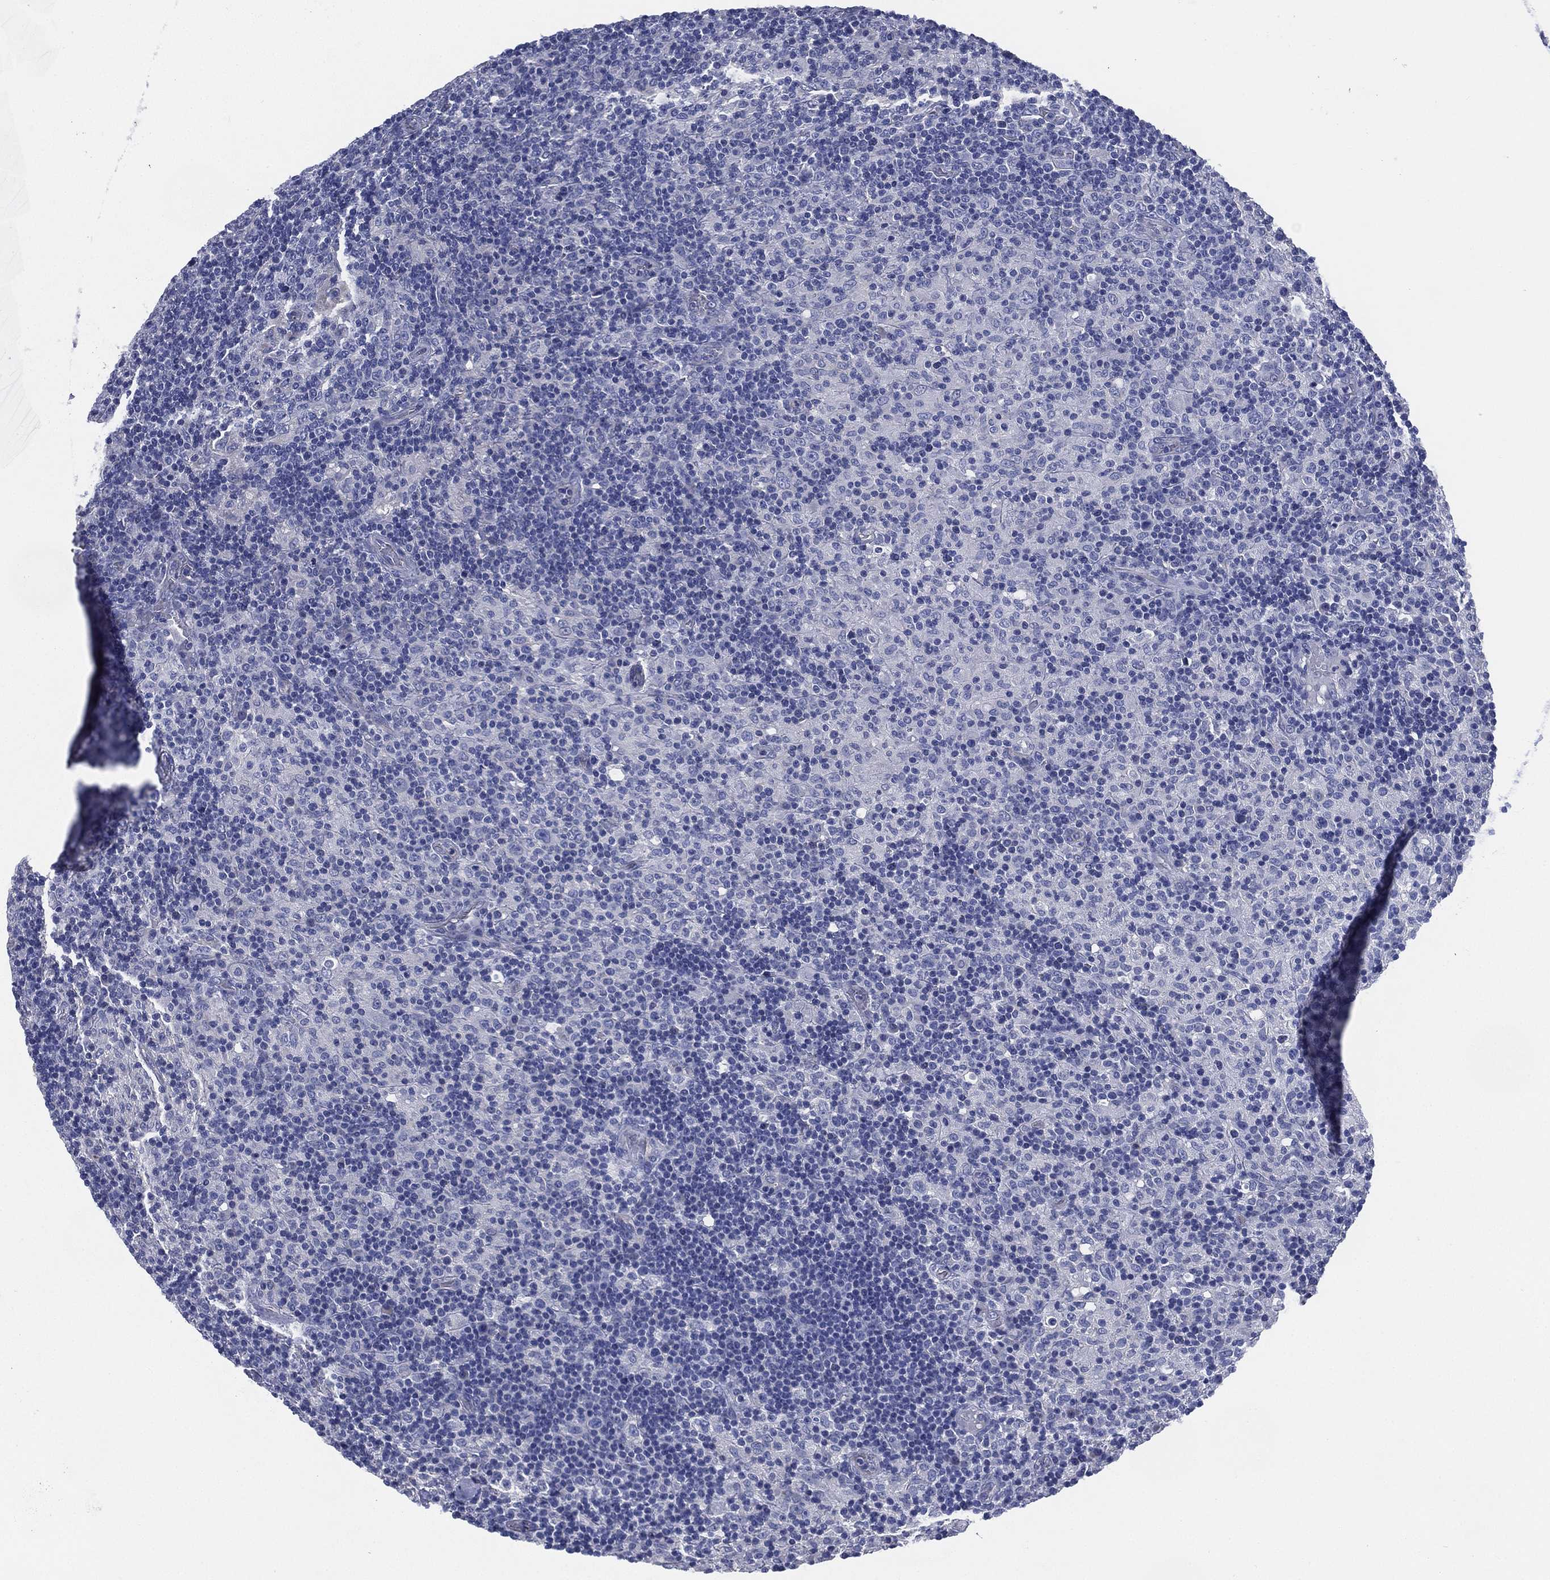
{"staining": {"intensity": "negative", "quantity": "none", "location": "none"}, "tissue": "lymphoma", "cell_type": "Tumor cells", "image_type": "cancer", "snomed": [{"axis": "morphology", "description": "Hodgkin's disease, NOS"}, {"axis": "topography", "description": "Lymph node"}], "caption": "Lymphoma was stained to show a protein in brown. There is no significant expression in tumor cells. Nuclei are stained in blue.", "gene": "CCDC70", "patient": {"sex": "male", "age": 70}}